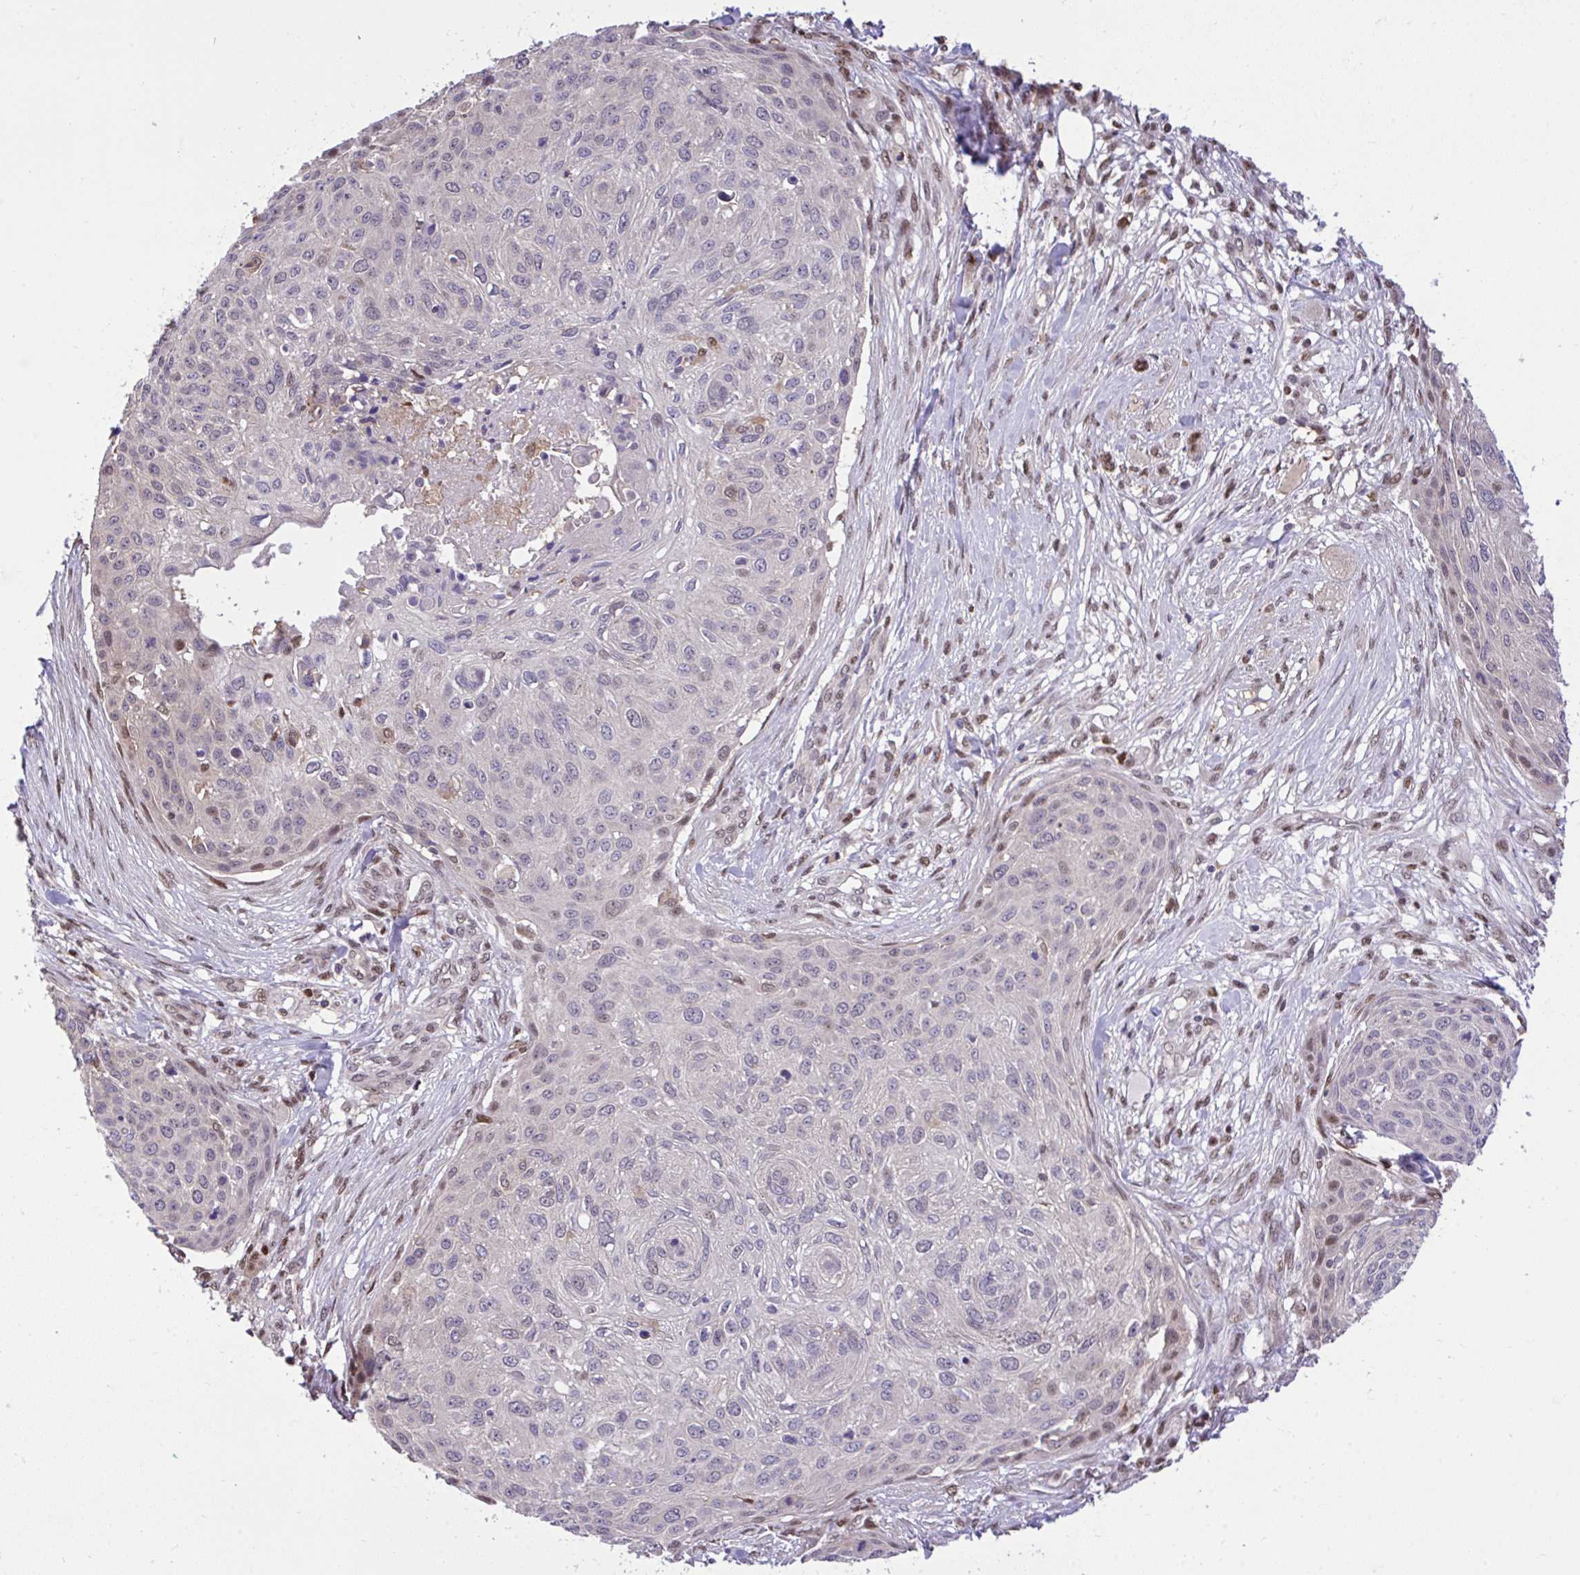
{"staining": {"intensity": "weak", "quantity": "<25%", "location": "nuclear"}, "tissue": "skin cancer", "cell_type": "Tumor cells", "image_type": "cancer", "snomed": [{"axis": "morphology", "description": "Squamous cell carcinoma, NOS"}, {"axis": "topography", "description": "Skin"}], "caption": "IHC image of human skin cancer stained for a protein (brown), which shows no positivity in tumor cells.", "gene": "GLIS3", "patient": {"sex": "female", "age": 87}}